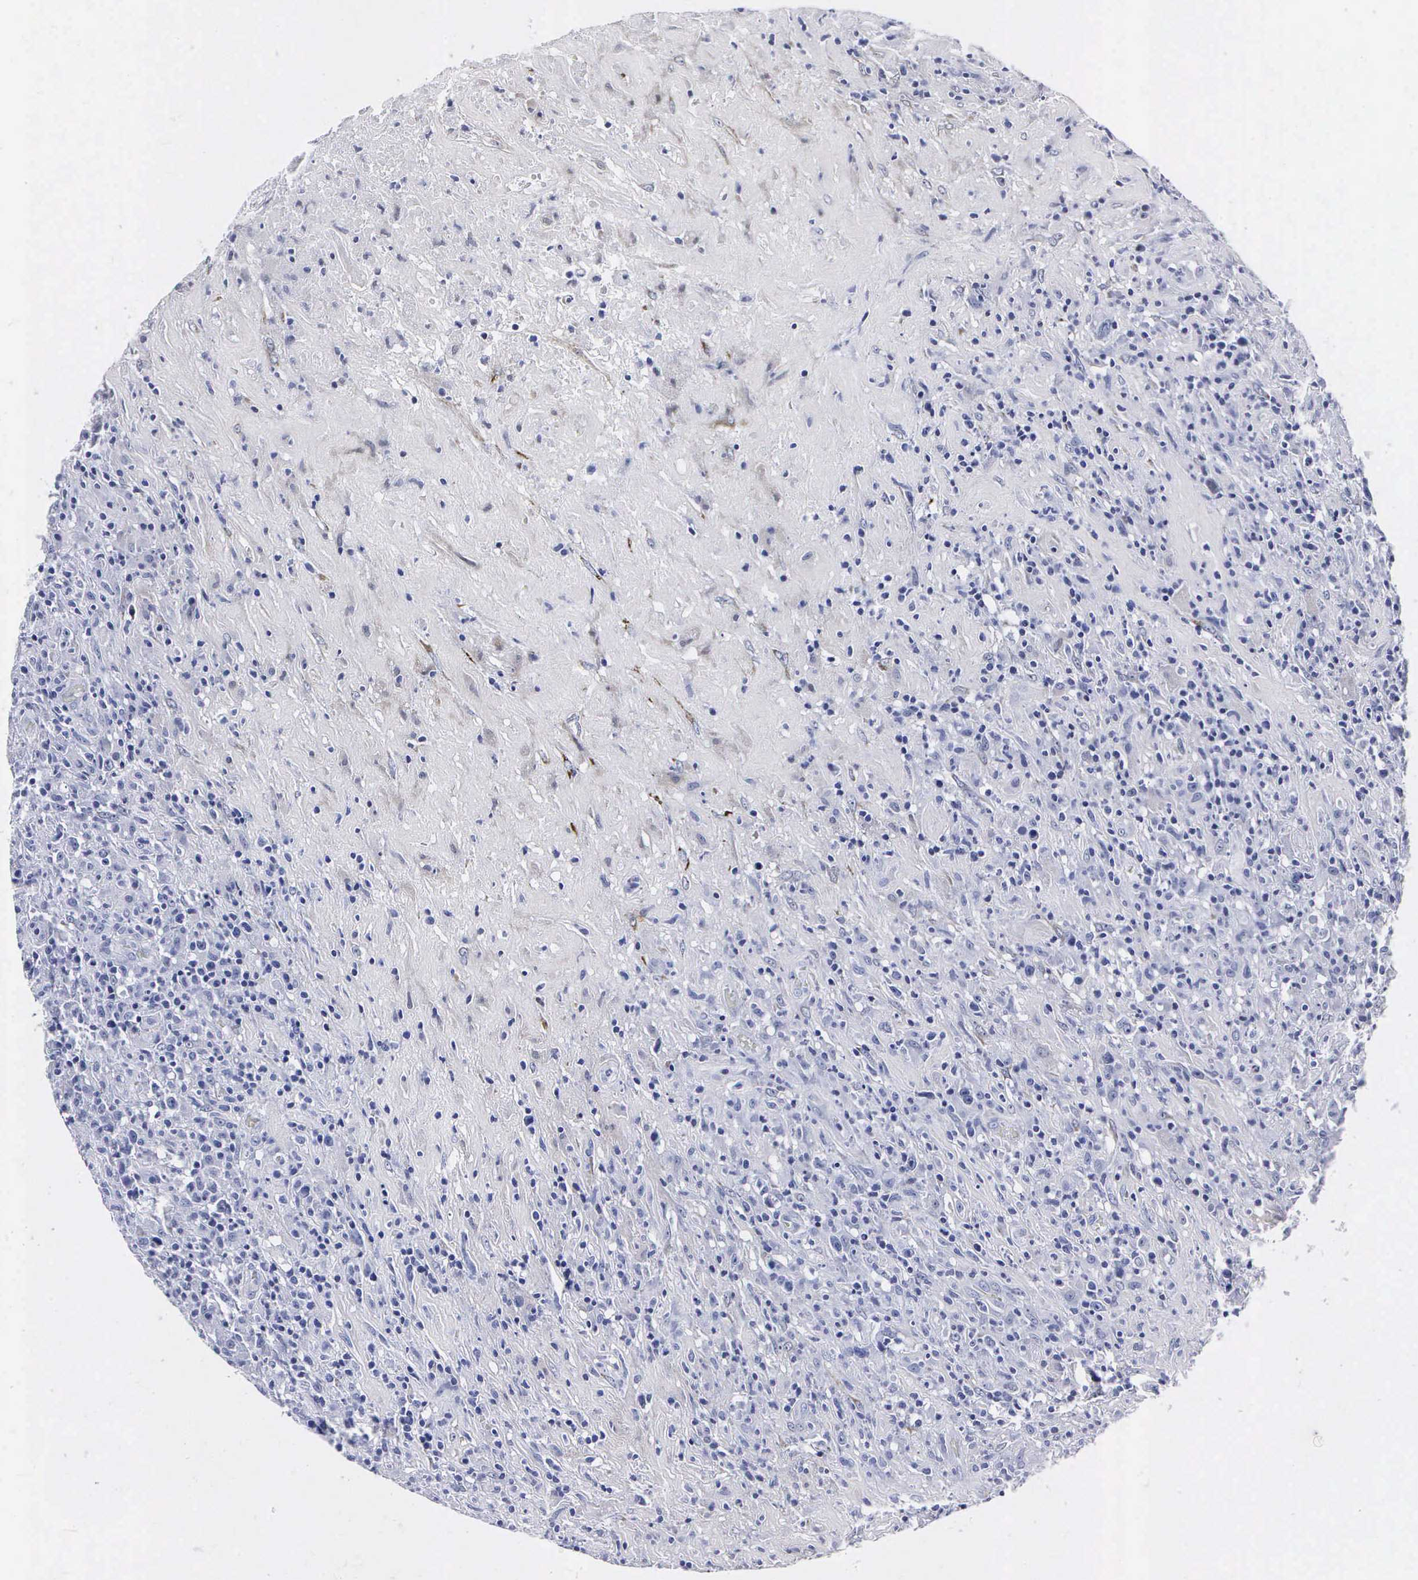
{"staining": {"intensity": "negative", "quantity": "none", "location": "none"}, "tissue": "lymphoma", "cell_type": "Tumor cells", "image_type": "cancer", "snomed": [{"axis": "morphology", "description": "Hodgkin's disease, NOS"}, {"axis": "topography", "description": "Lymph node"}], "caption": "IHC histopathology image of Hodgkin's disease stained for a protein (brown), which demonstrates no positivity in tumor cells. (DAB IHC with hematoxylin counter stain).", "gene": "ENO2", "patient": {"sex": "male", "age": 46}}